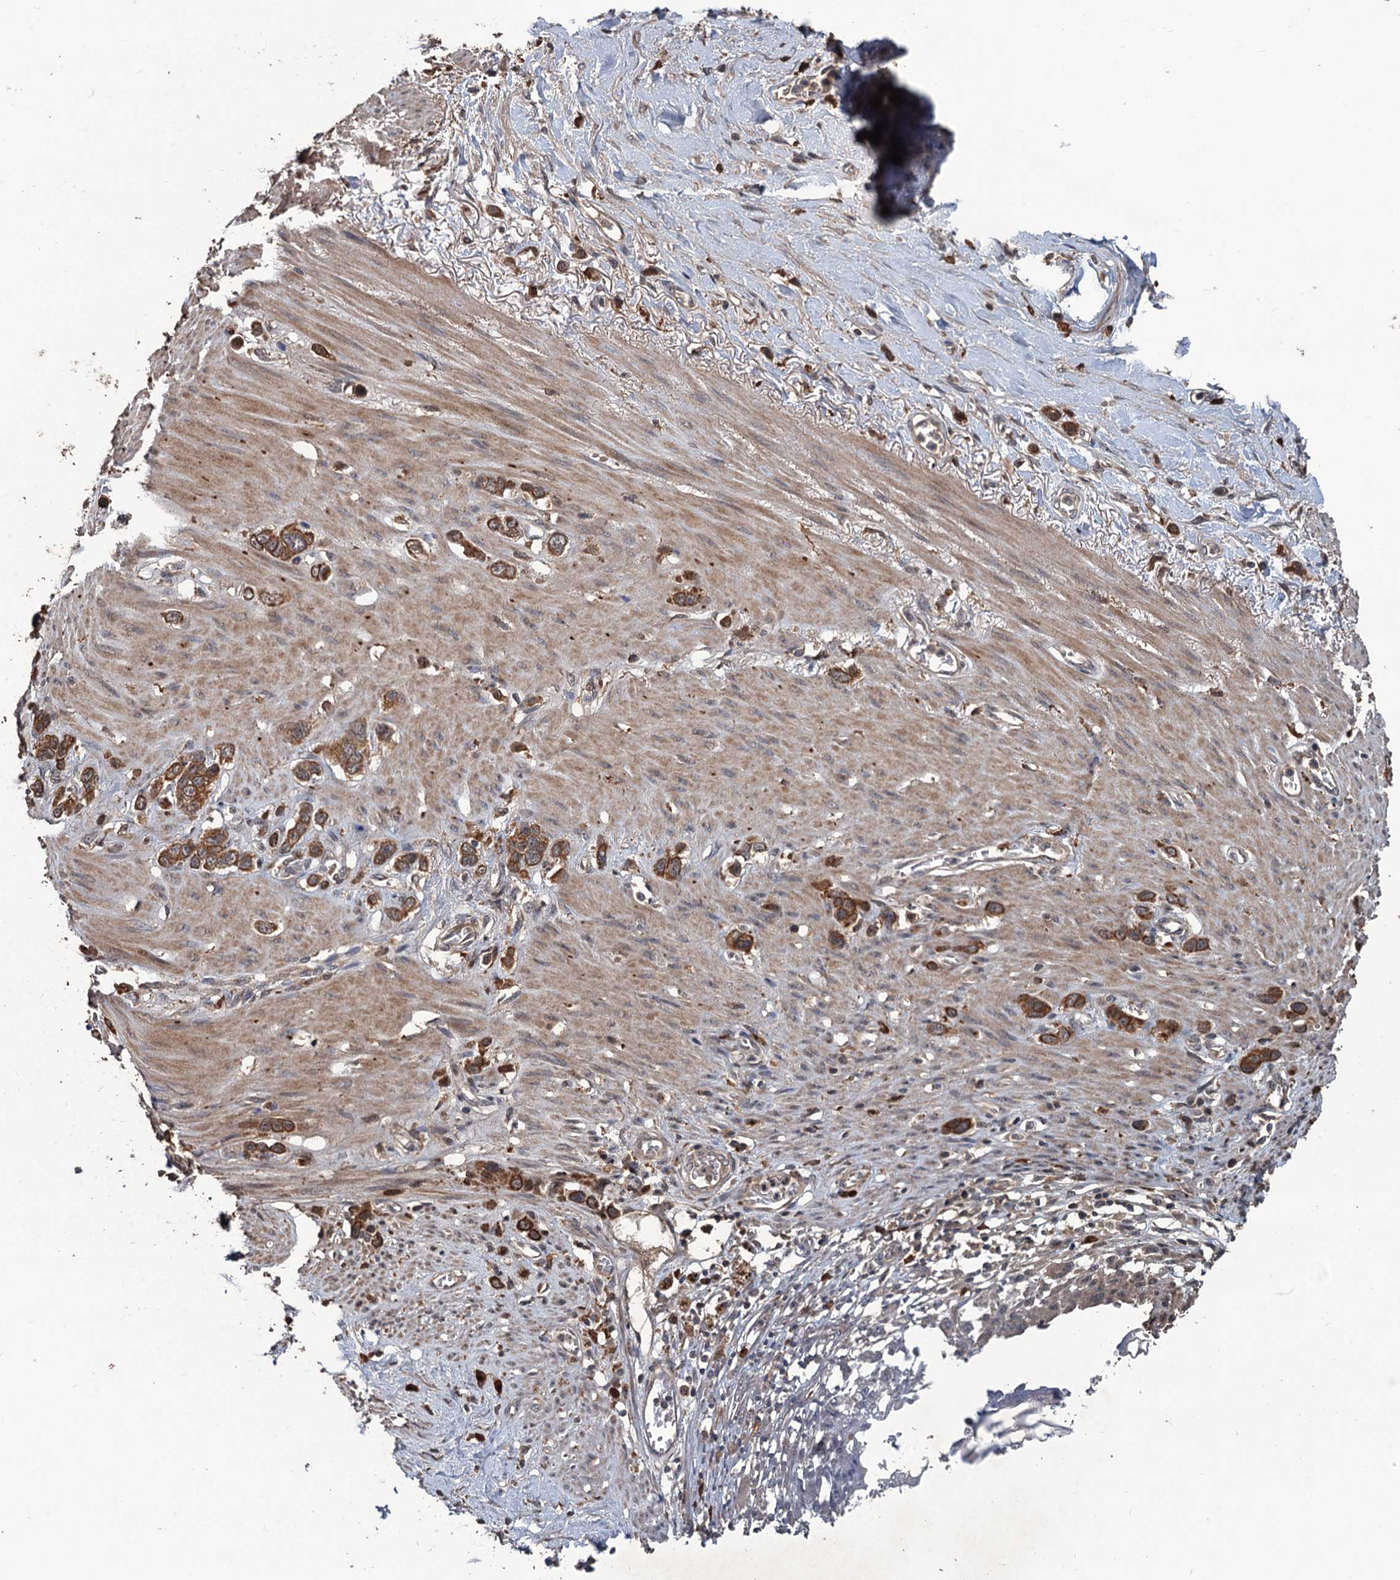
{"staining": {"intensity": "strong", "quantity": ">75%", "location": "cytoplasmic/membranous"}, "tissue": "stomach cancer", "cell_type": "Tumor cells", "image_type": "cancer", "snomed": [{"axis": "morphology", "description": "Adenocarcinoma, NOS"}, {"axis": "morphology", "description": "Adenocarcinoma, High grade"}, {"axis": "topography", "description": "Stomach, upper"}, {"axis": "topography", "description": "Stomach, lower"}], "caption": "The image displays immunohistochemical staining of adenocarcinoma (stomach). There is strong cytoplasmic/membranous staining is identified in approximately >75% of tumor cells.", "gene": "ZNF438", "patient": {"sex": "female", "age": 65}}